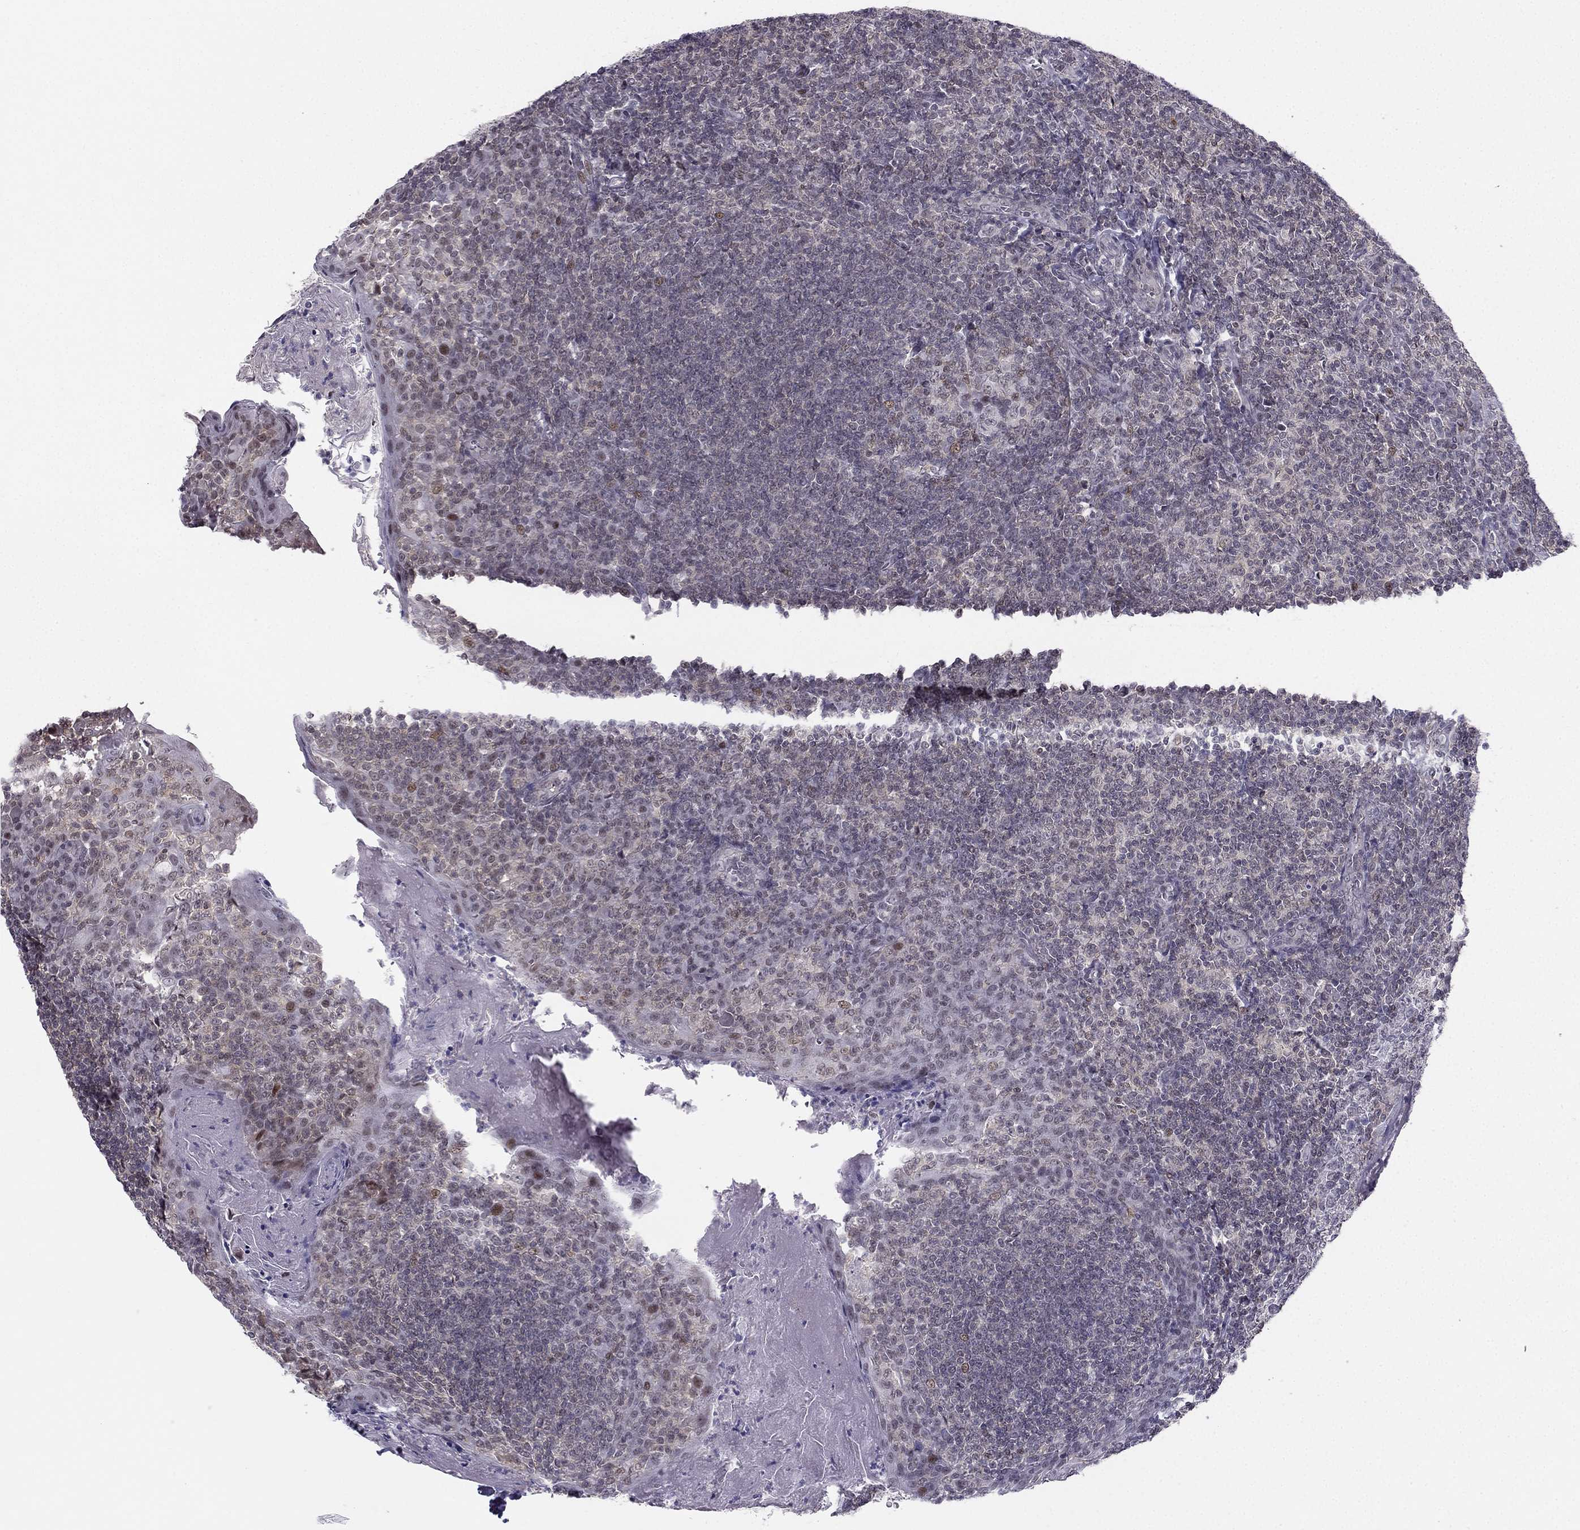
{"staining": {"intensity": "weak", "quantity": "<25%", "location": "nuclear"}, "tissue": "tonsil", "cell_type": "Germinal center cells", "image_type": "normal", "snomed": [{"axis": "morphology", "description": "Normal tissue, NOS"}, {"axis": "topography", "description": "Tonsil"}], "caption": "DAB (3,3'-diaminobenzidine) immunohistochemical staining of normal human tonsil shows no significant expression in germinal center cells.", "gene": "RPRD2", "patient": {"sex": "female", "age": 13}}